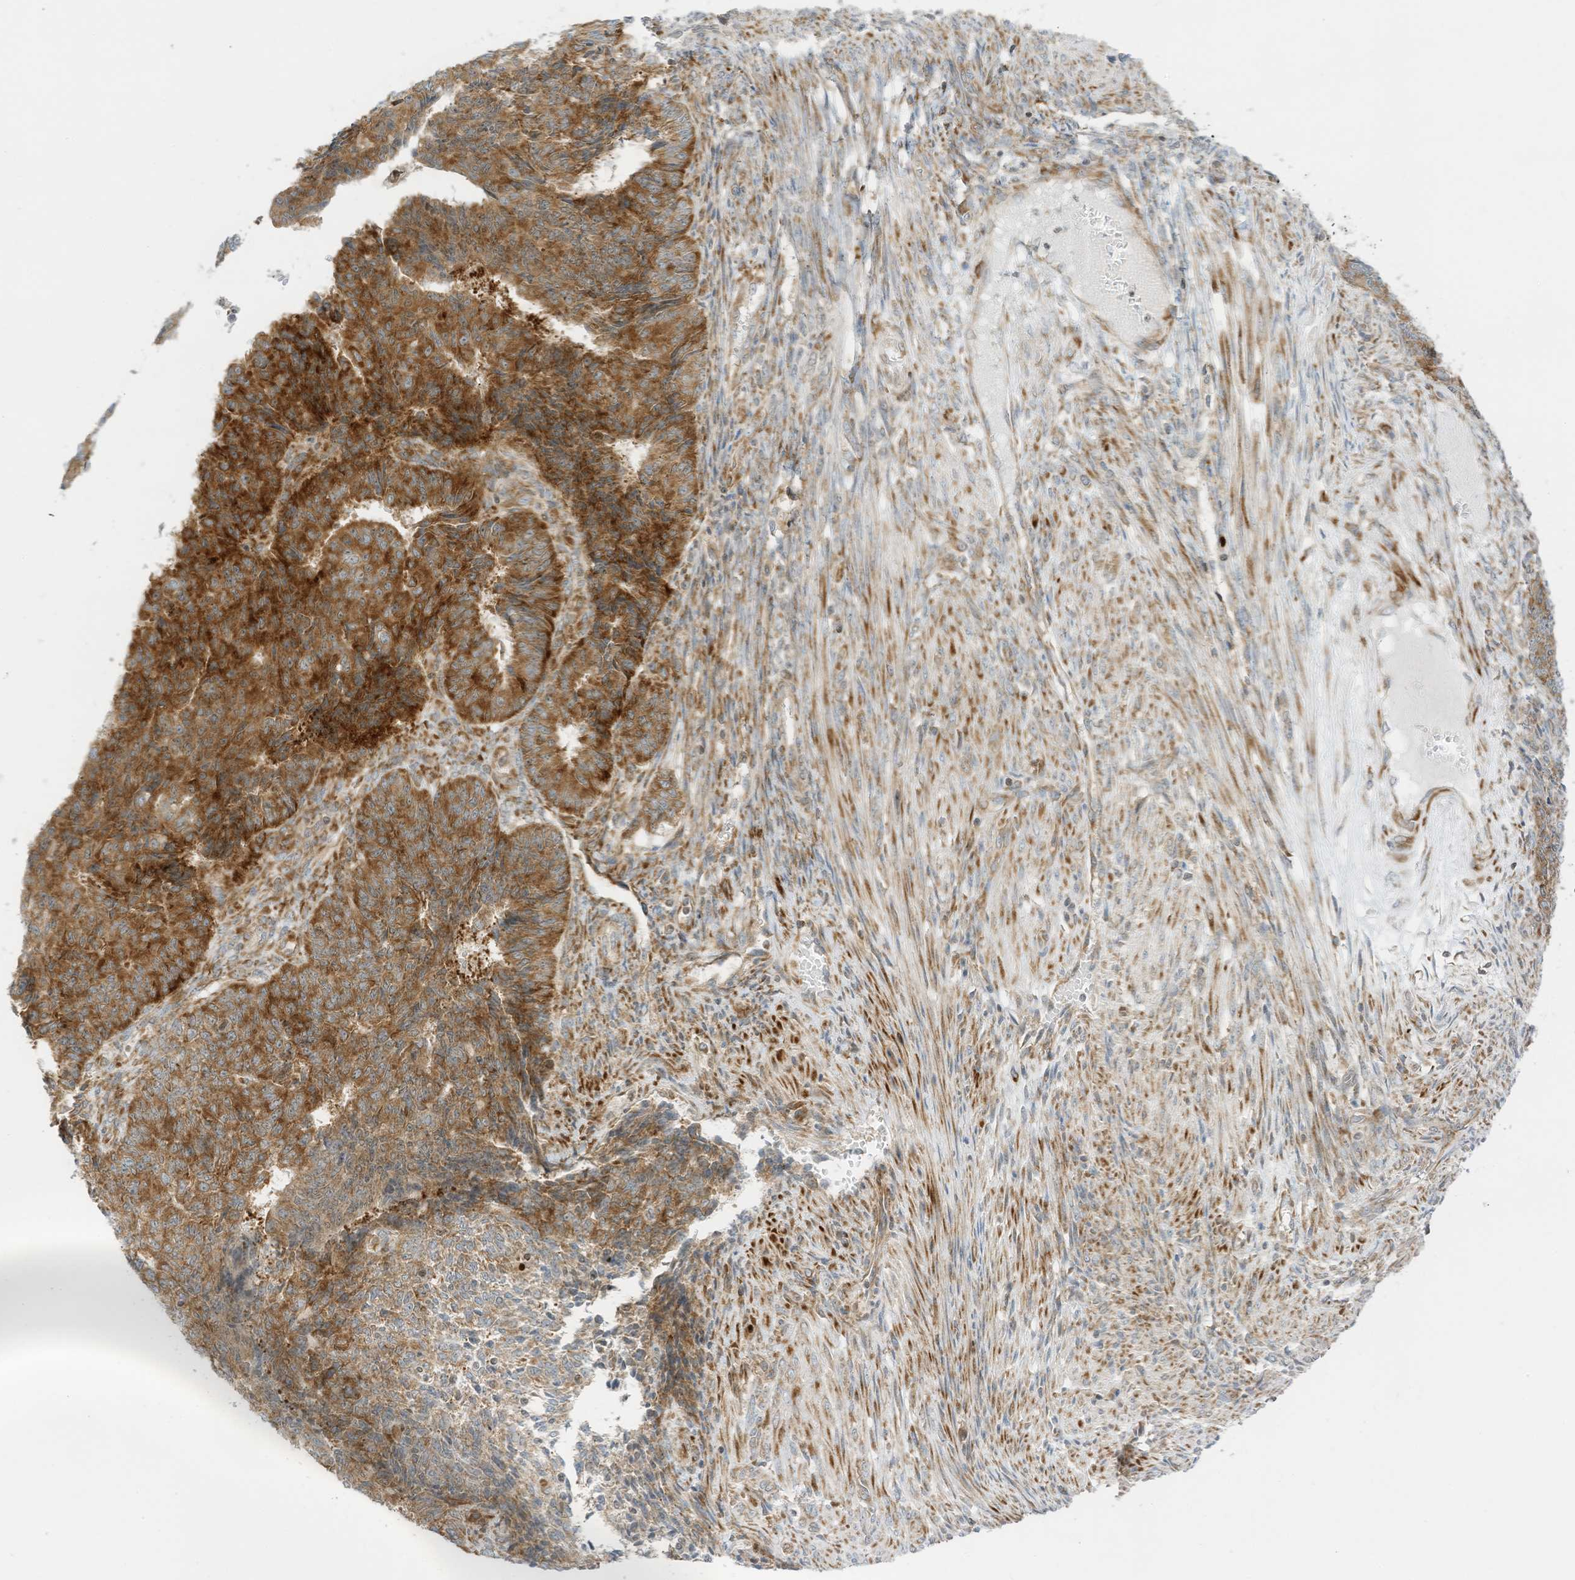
{"staining": {"intensity": "strong", "quantity": ">75%", "location": "cytoplasmic/membranous"}, "tissue": "endometrial cancer", "cell_type": "Tumor cells", "image_type": "cancer", "snomed": [{"axis": "morphology", "description": "Adenocarcinoma, NOS"}, {"axis": "topography", "description": "Endometrium"}], "caption": "This micrograph displays immunohistochemistry (IHC) staining of human adenocarcinoma (endometrial), with high strong cytoplasmic/membranous positivity in about >75% of tumor cells.", "gene": "EDF1", "patient": {"sex": "female", "age": 32}}